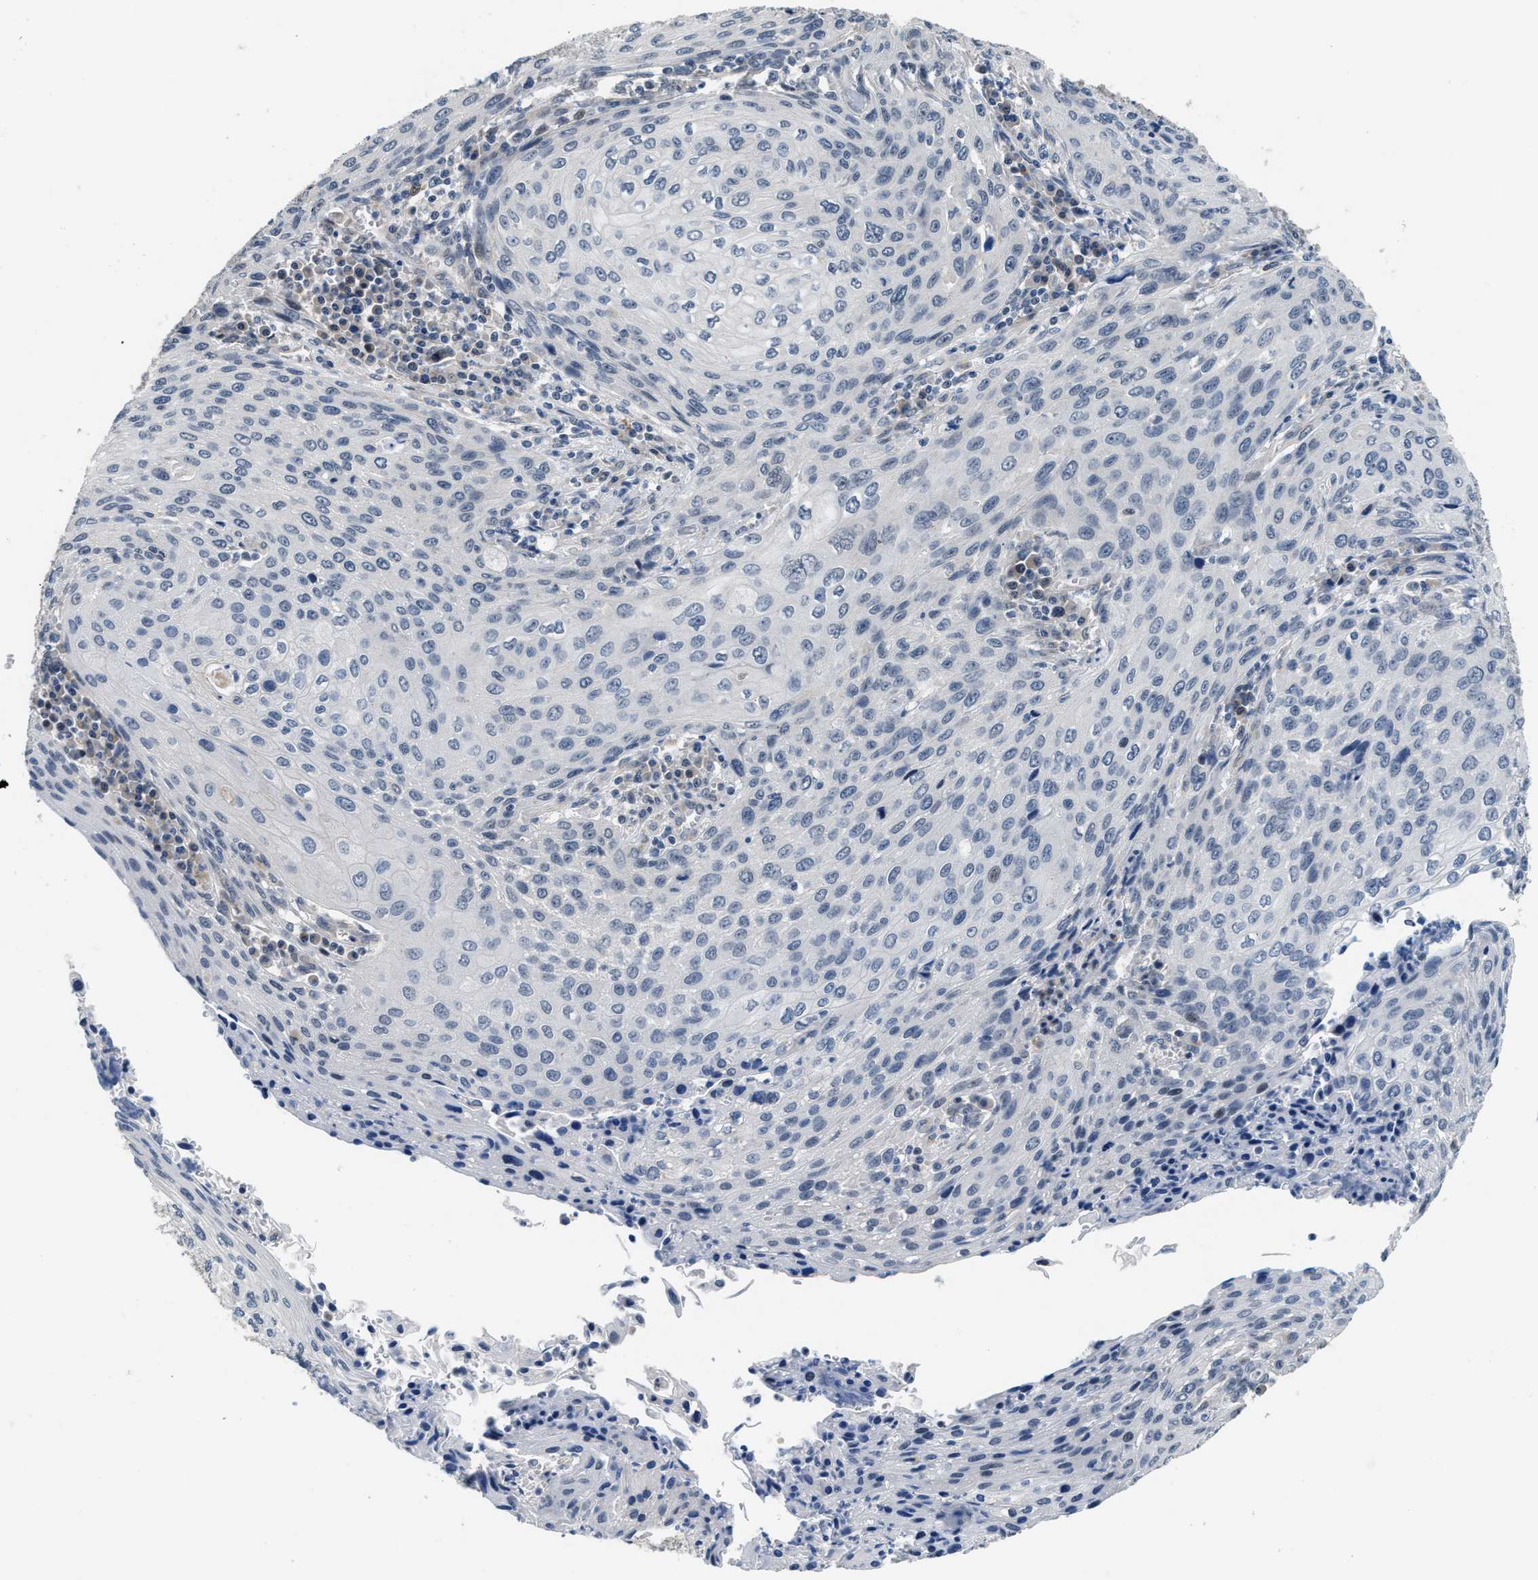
{"staining": {"intensity": "negative", "quantity": "none", "location": "none"}, "tissue": "cervical cancer", "cell_type": "Tumor cells", "image_type": "cancer", "snomed": [{"axis": "morphology", "description": "Squamous cell carcinoma, NOS"}, {"axis": "topography", "description": "Cervix"}], "caption": "Tumor cells show no significant protein staining in squamous cell carcinoma (cervical).", "gene": "PPM1H", "patient": {"sex": "female", "age": 32}}